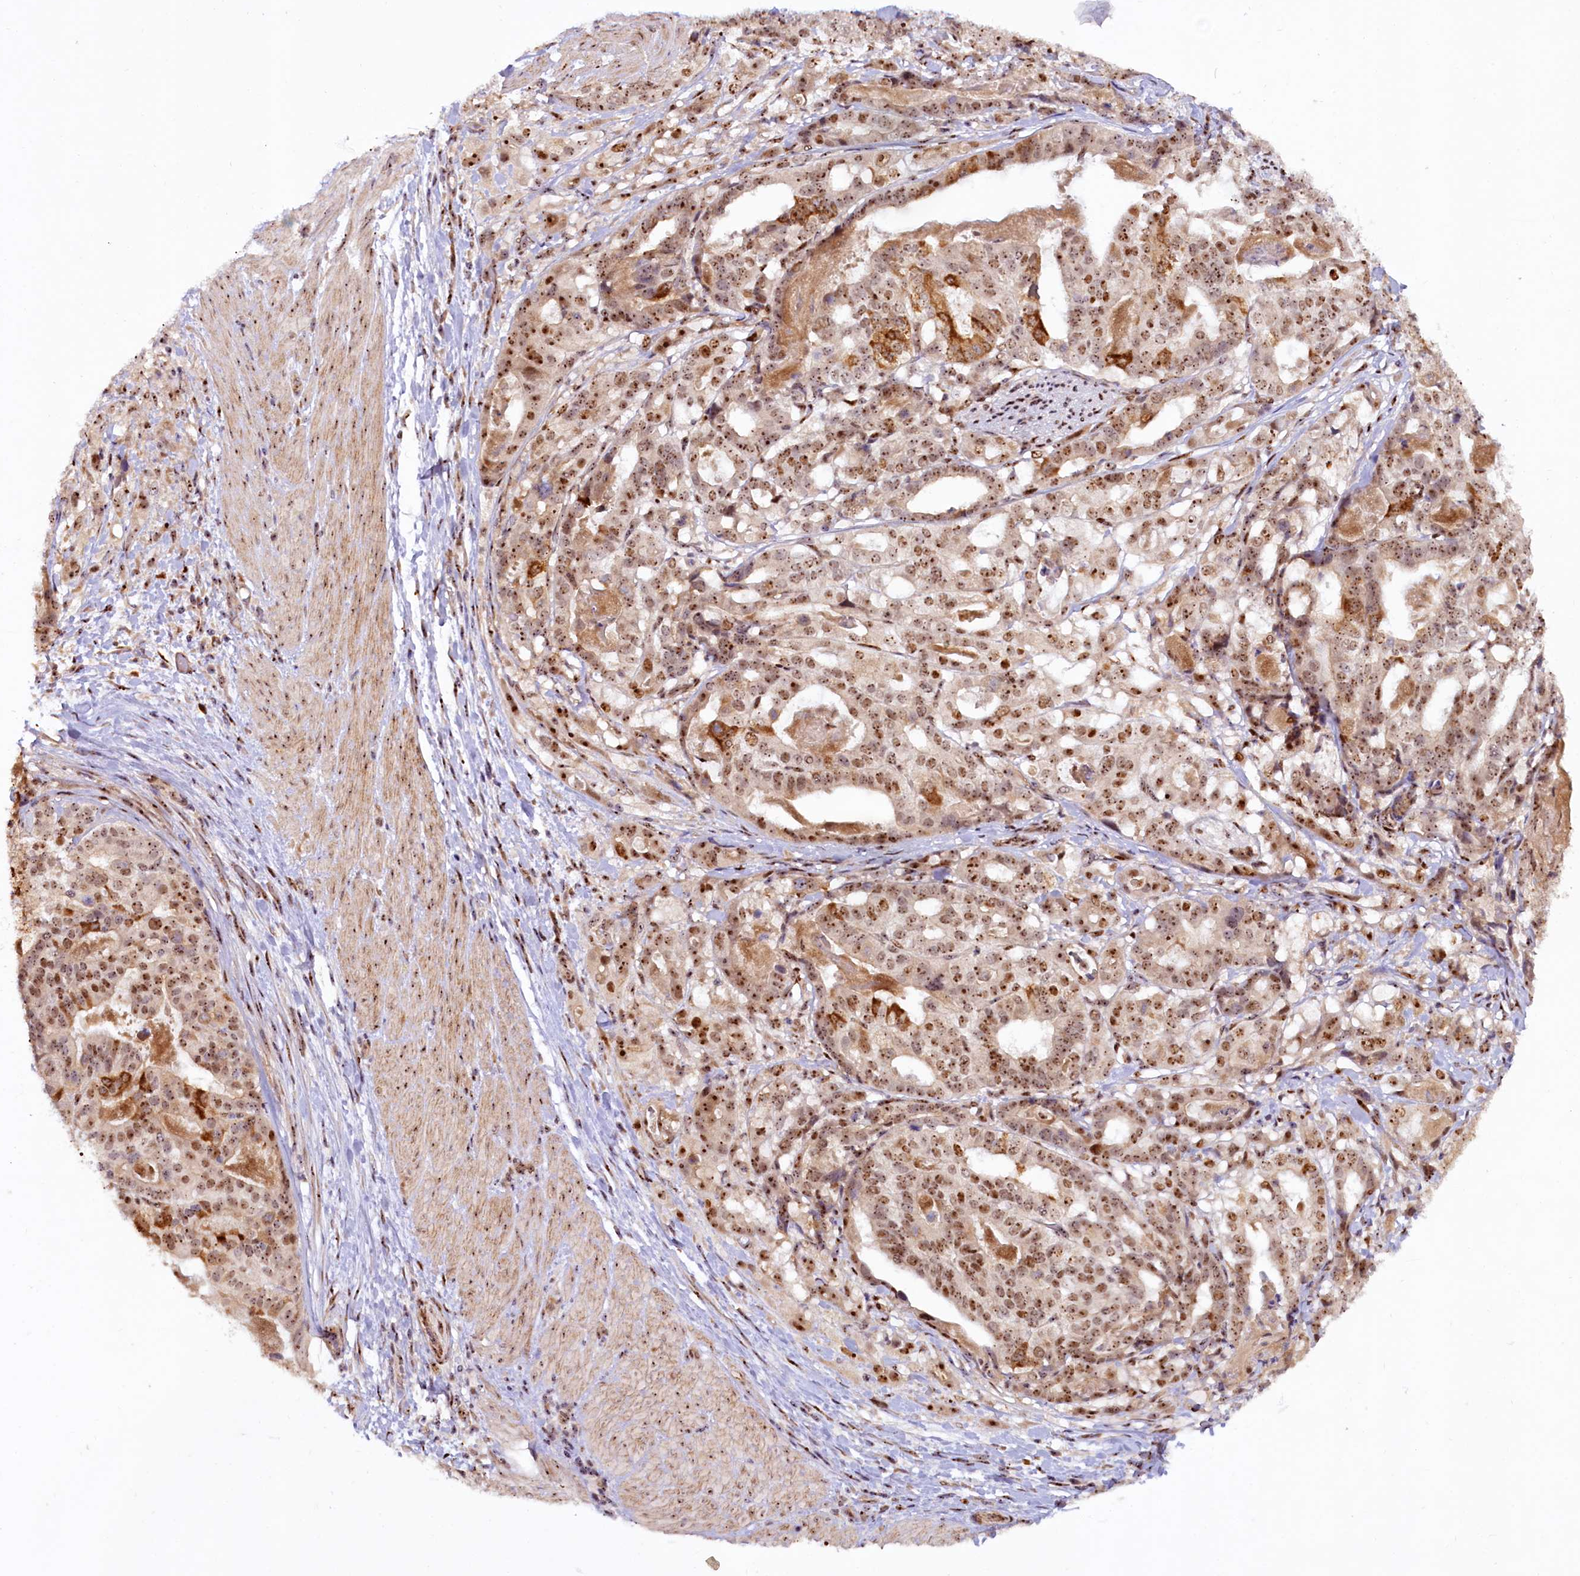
{"staining": {"intensity": "moderate", "quantity": ">75%", "location": "cytoplasmic/membranous,nuclear"}, "tissue": "stomach cancer", "cell_type": "Tumor cells", "image_type": "cancer", "snomed": [{"axis": "morphology", "description": "Adenocarcinoma, NOS"}, {"axis": "topography", "description": "Stomach"}], "caption": "Immunohistochemistry (DAB) staining of human stomach cancer shows moderate cytoplasmic/membranous and nuclear protein positivity in about >75% of tumor cells.", "gene": "TCOF1", "patient": {"sex": "male", "age": 48}}